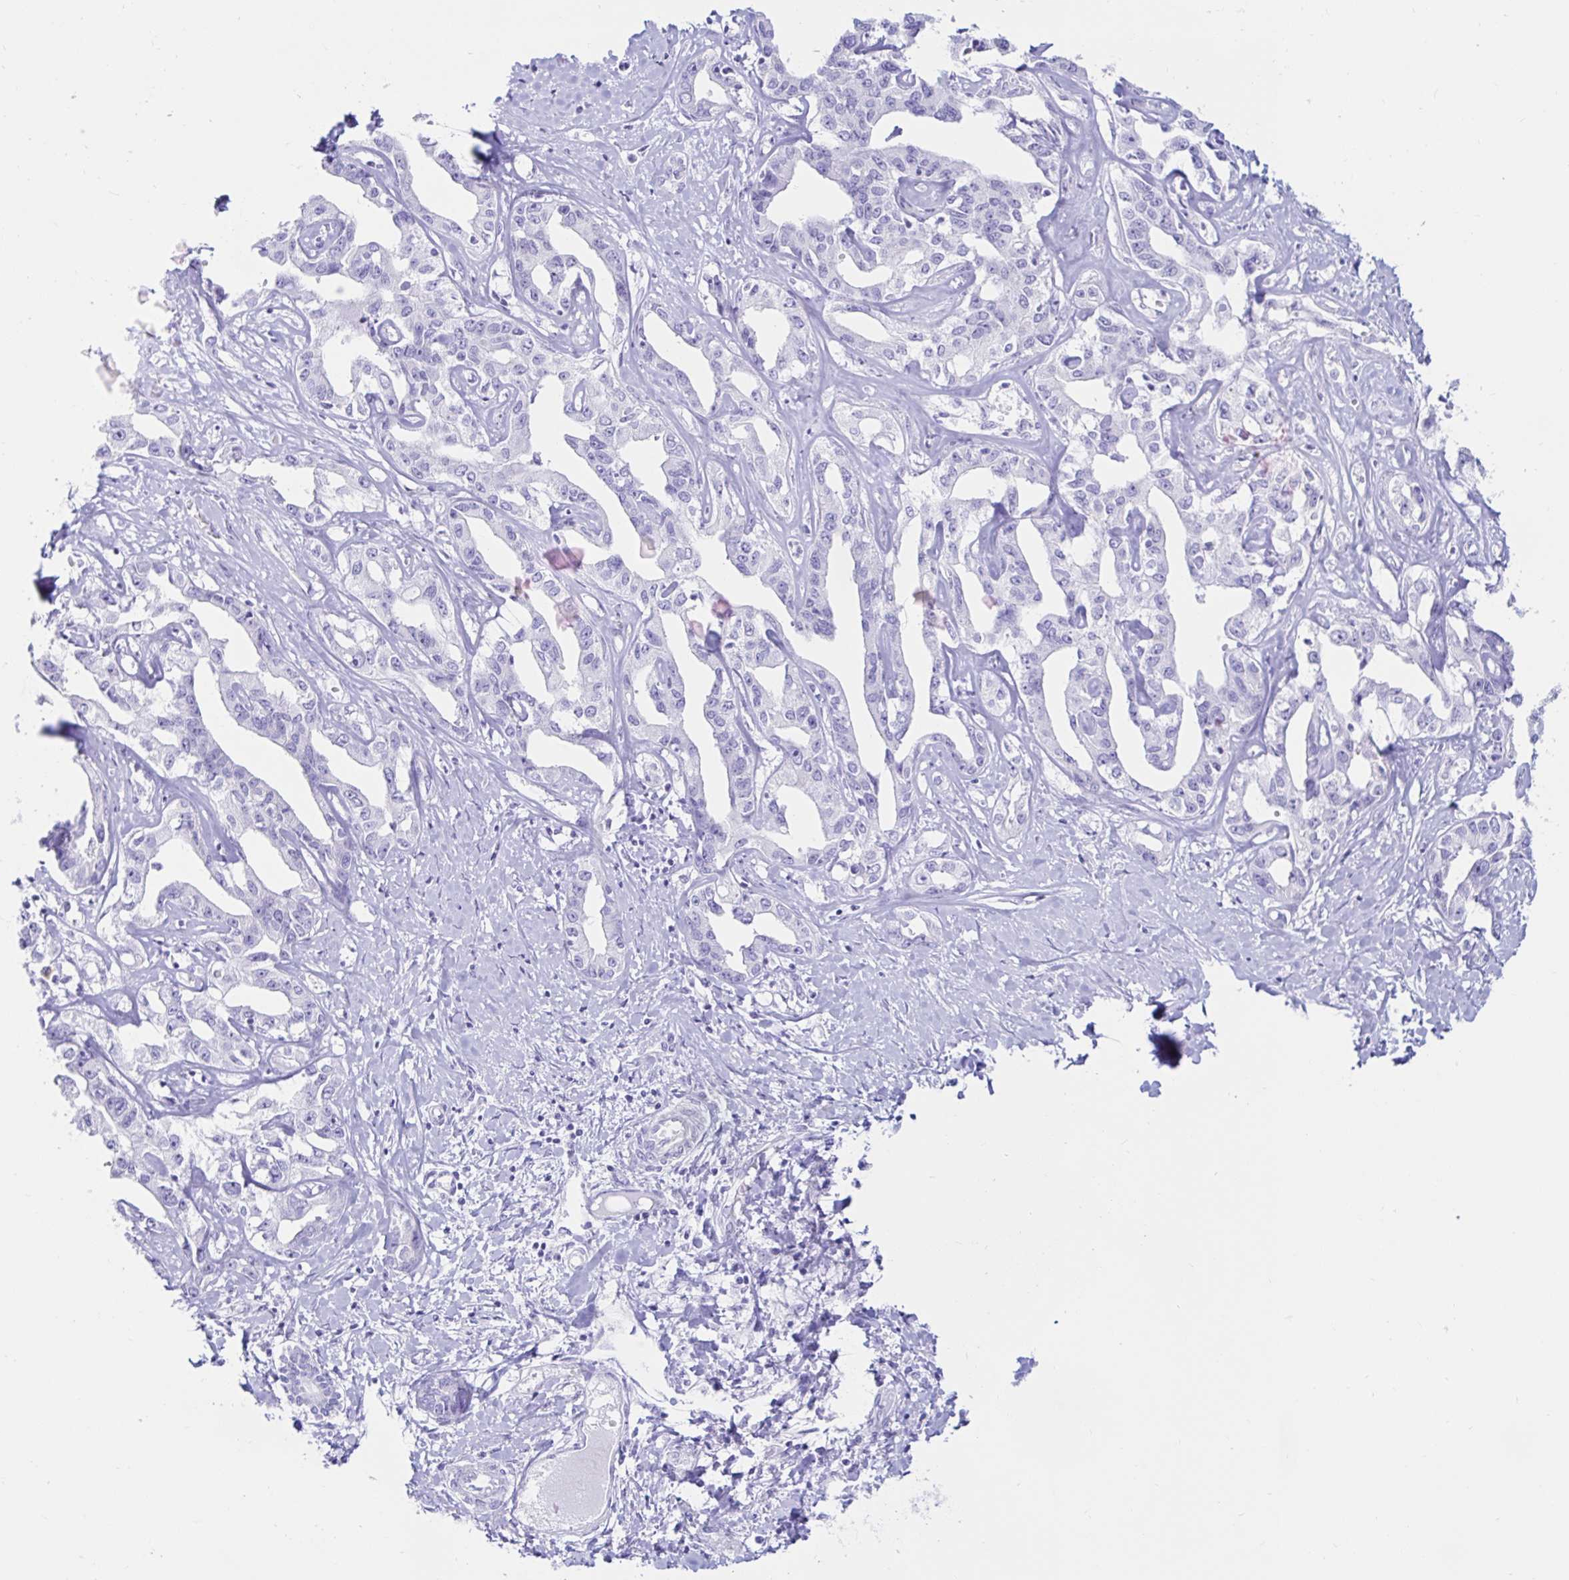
{"staining": {"intensity": "negative", "quantity": "none", "location": "none"}, "tissue": "liver cancer", "cell_type": "Tumor cells", "image_type": "cancer", "snomed": [{"axis": "morphology", "description": "Cholangiocarcinoma"}, {"axis": "topography", "description": "Liver"}], "caption": "Photomicrograph shows no protein expression in tumor cells of liver cancer (cholangiocarcinoma) tissue. The staining is performed using DAB (3,3'-diaminobenzidine) brown chromogen with nuclei counter-stained in using hematoxylin.", "gene": "BEST1", "patient": {"sex": "male", "age": 59}}